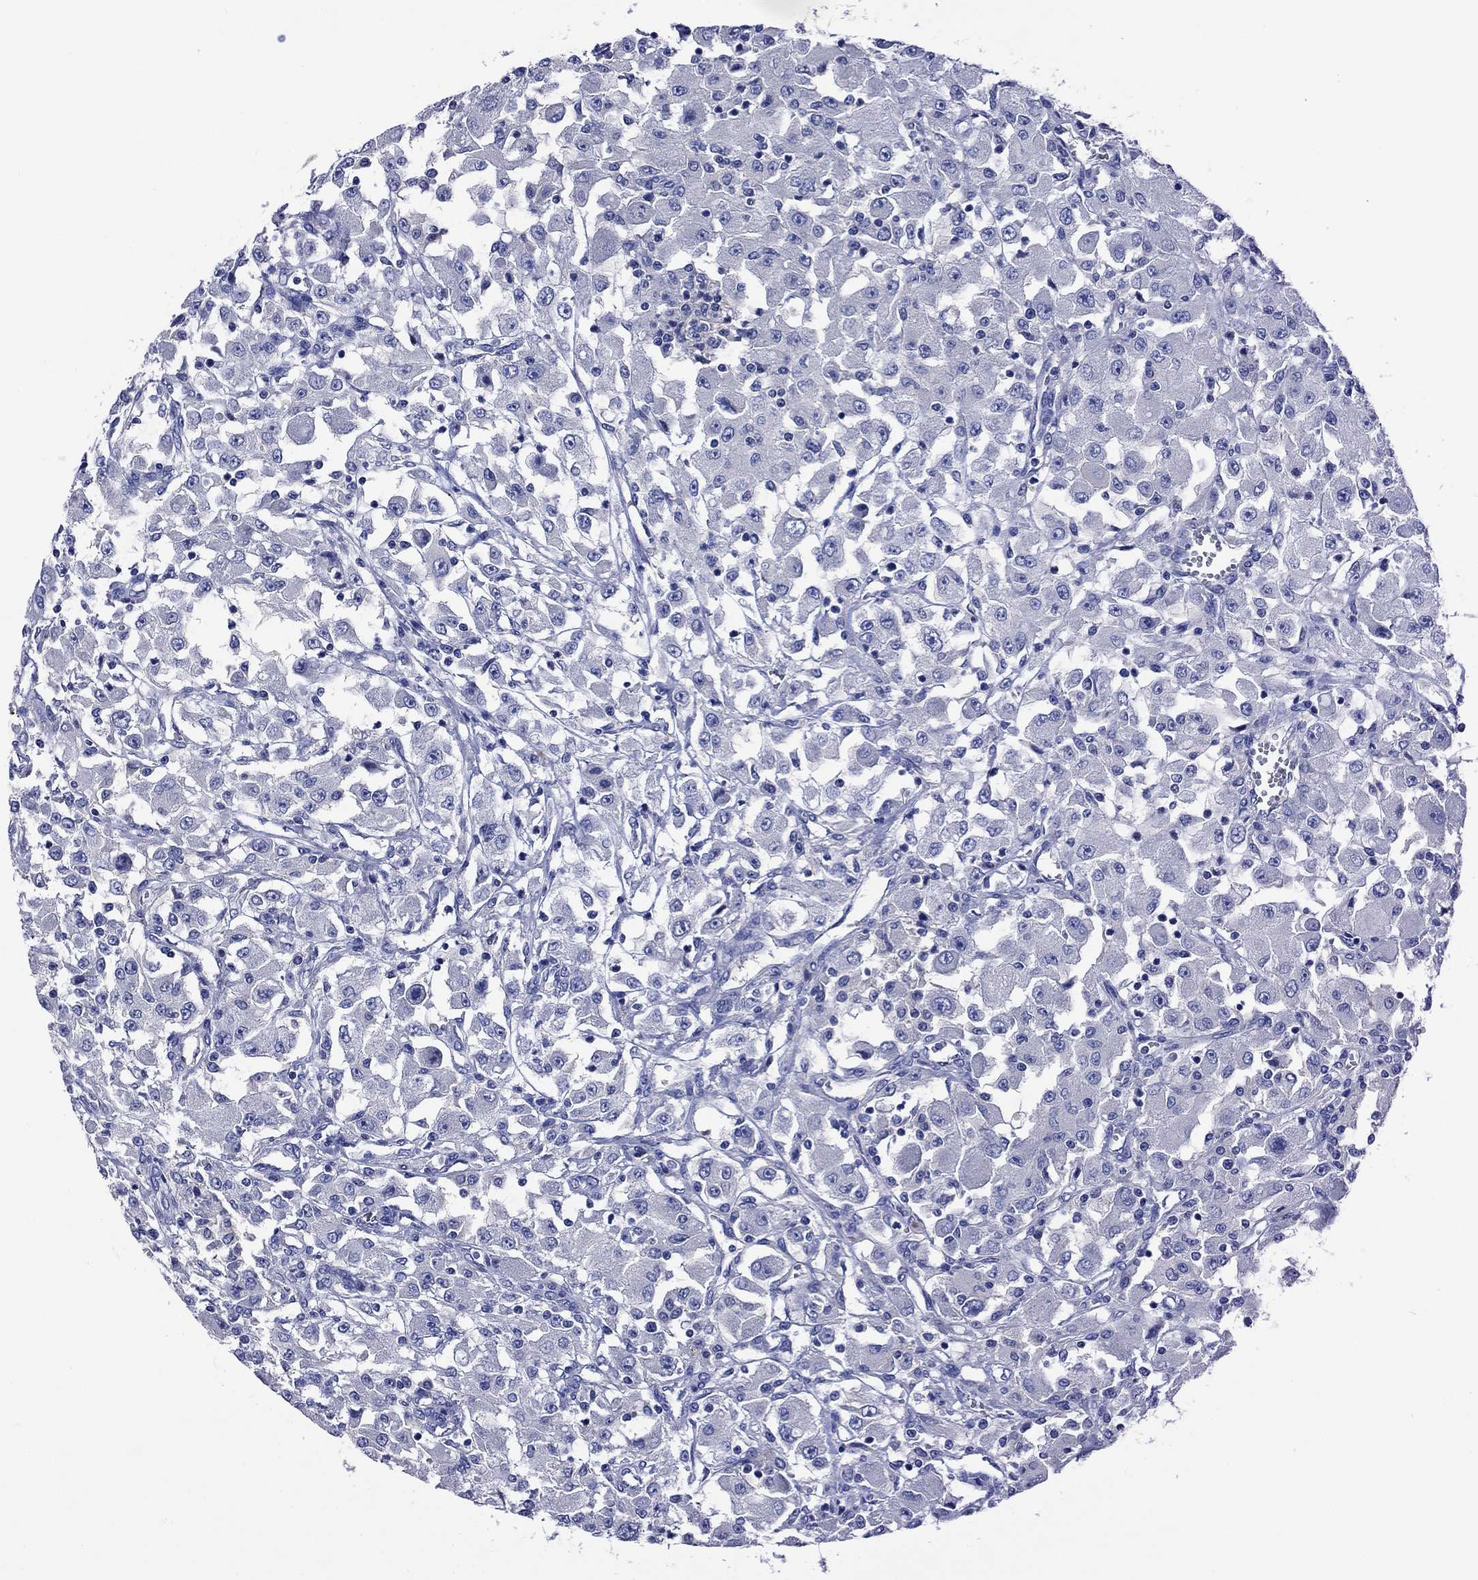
{"staining": {"intensity": "negative", "quantity": "none", "location": "none"}, "tissue": "renal cancer", "cell_type": "Tumor cells", "image_type": "cancer", "snomed": [{"axis": "morphology", "description": "Adenocarcinoma, NOS"}, {"axis": "topography", "description": "Kidney"}], "caption": "Human renal adenocarcinoma stained for a protein using IHC exhibits no positivity in tumor cells.", "gene": "CNDP1", "patient": {"sex": "female", "age": 67}}